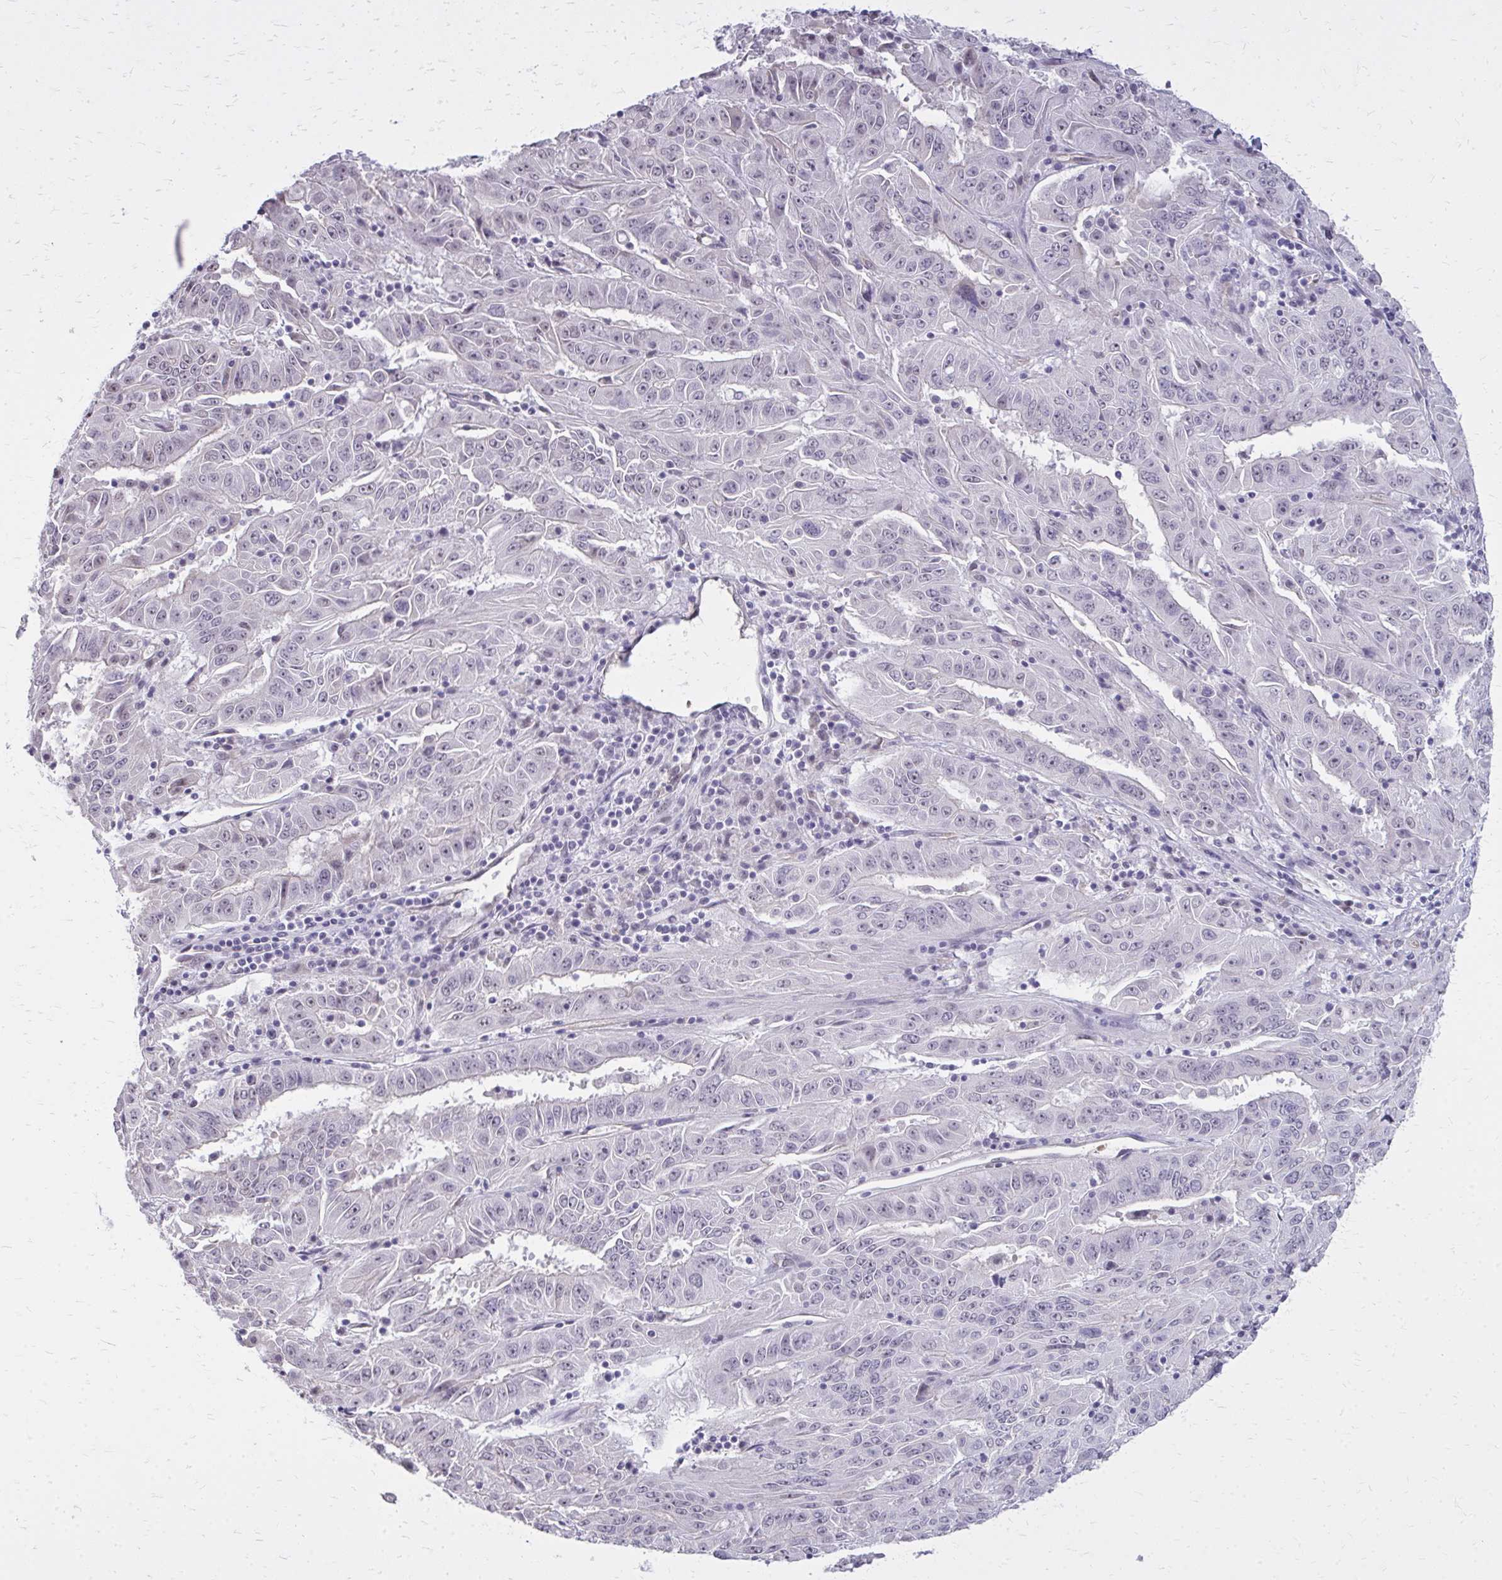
{"staining": {"intensity": "negative", "quantity": "none", "location": "none"}, "tissue": "pancreatic cancer", "cell_type": "Tumor cells", "image_type": "cancer", "snomed": [{"axis": "morphology", "description": "Adenocarcinoma, NOS"}, {"axis": "topography", "description": "Pancreas"}], "caption": "Adenocarcinoma (pancreatic) was stained to show a protein in brown. There is no significant staining in tumor cells.", "gene": "PLCB1", "patient": {"sex": "male", "age": 63}}